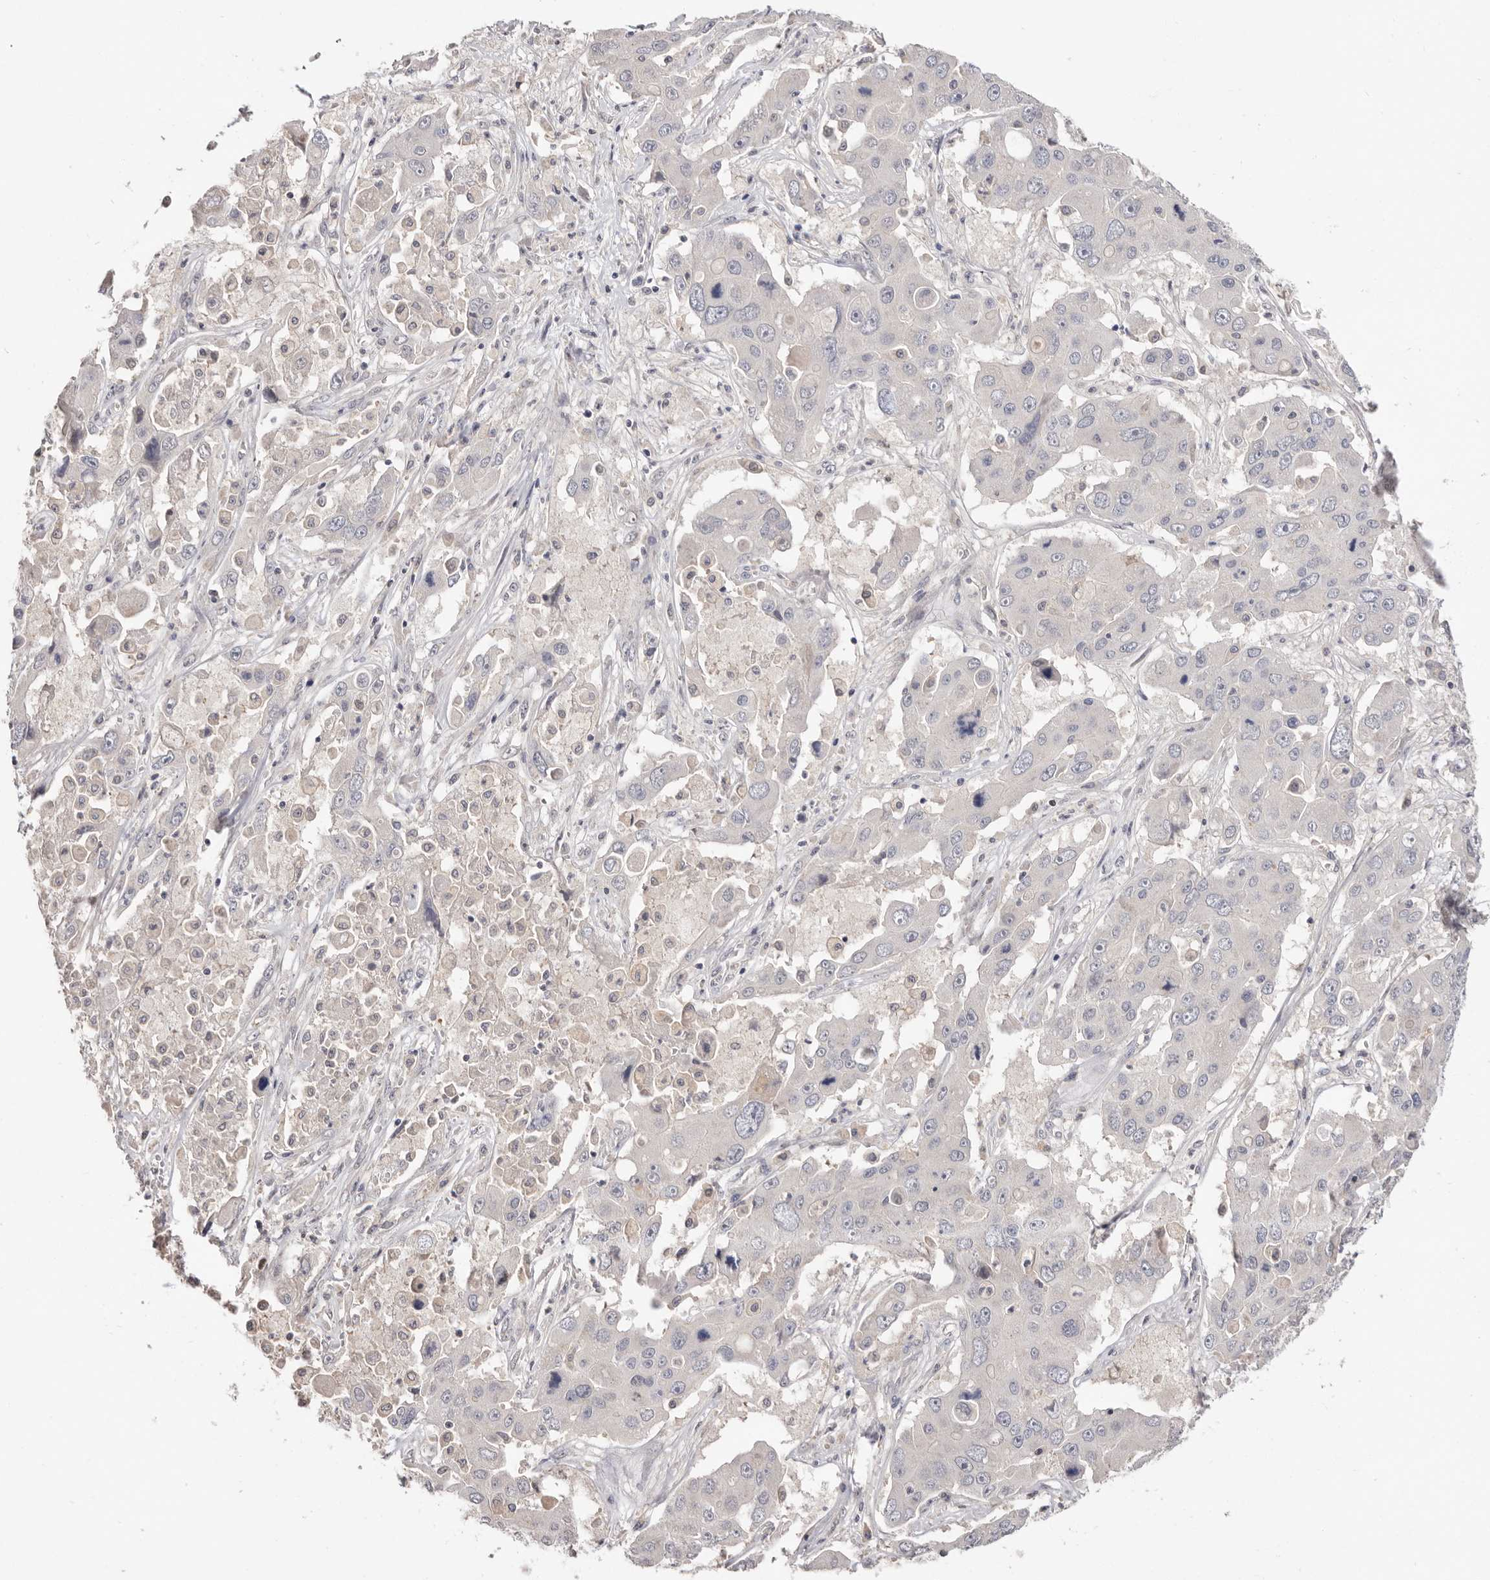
{"staining": {"intensity": "negative", "quantity": "none", "location": "none"}, "tissue": "liver cancer", "cell_type": "Tumor cells", "image_type": "cancer", "snomed": [{"axis": "morphology", "description": "Cholangiocarcinoma"}, {"axis": "topography", "description": "Liver"}], "caption": "DAB (3,3'-diaminobenzidine) immunohistochemical staining of human cholangiocarcinoma (liver) demonstrates no significant positivity in tumor cells.", "gene": "DOP1A", "patient": {"sex": "male", "age": 67}}